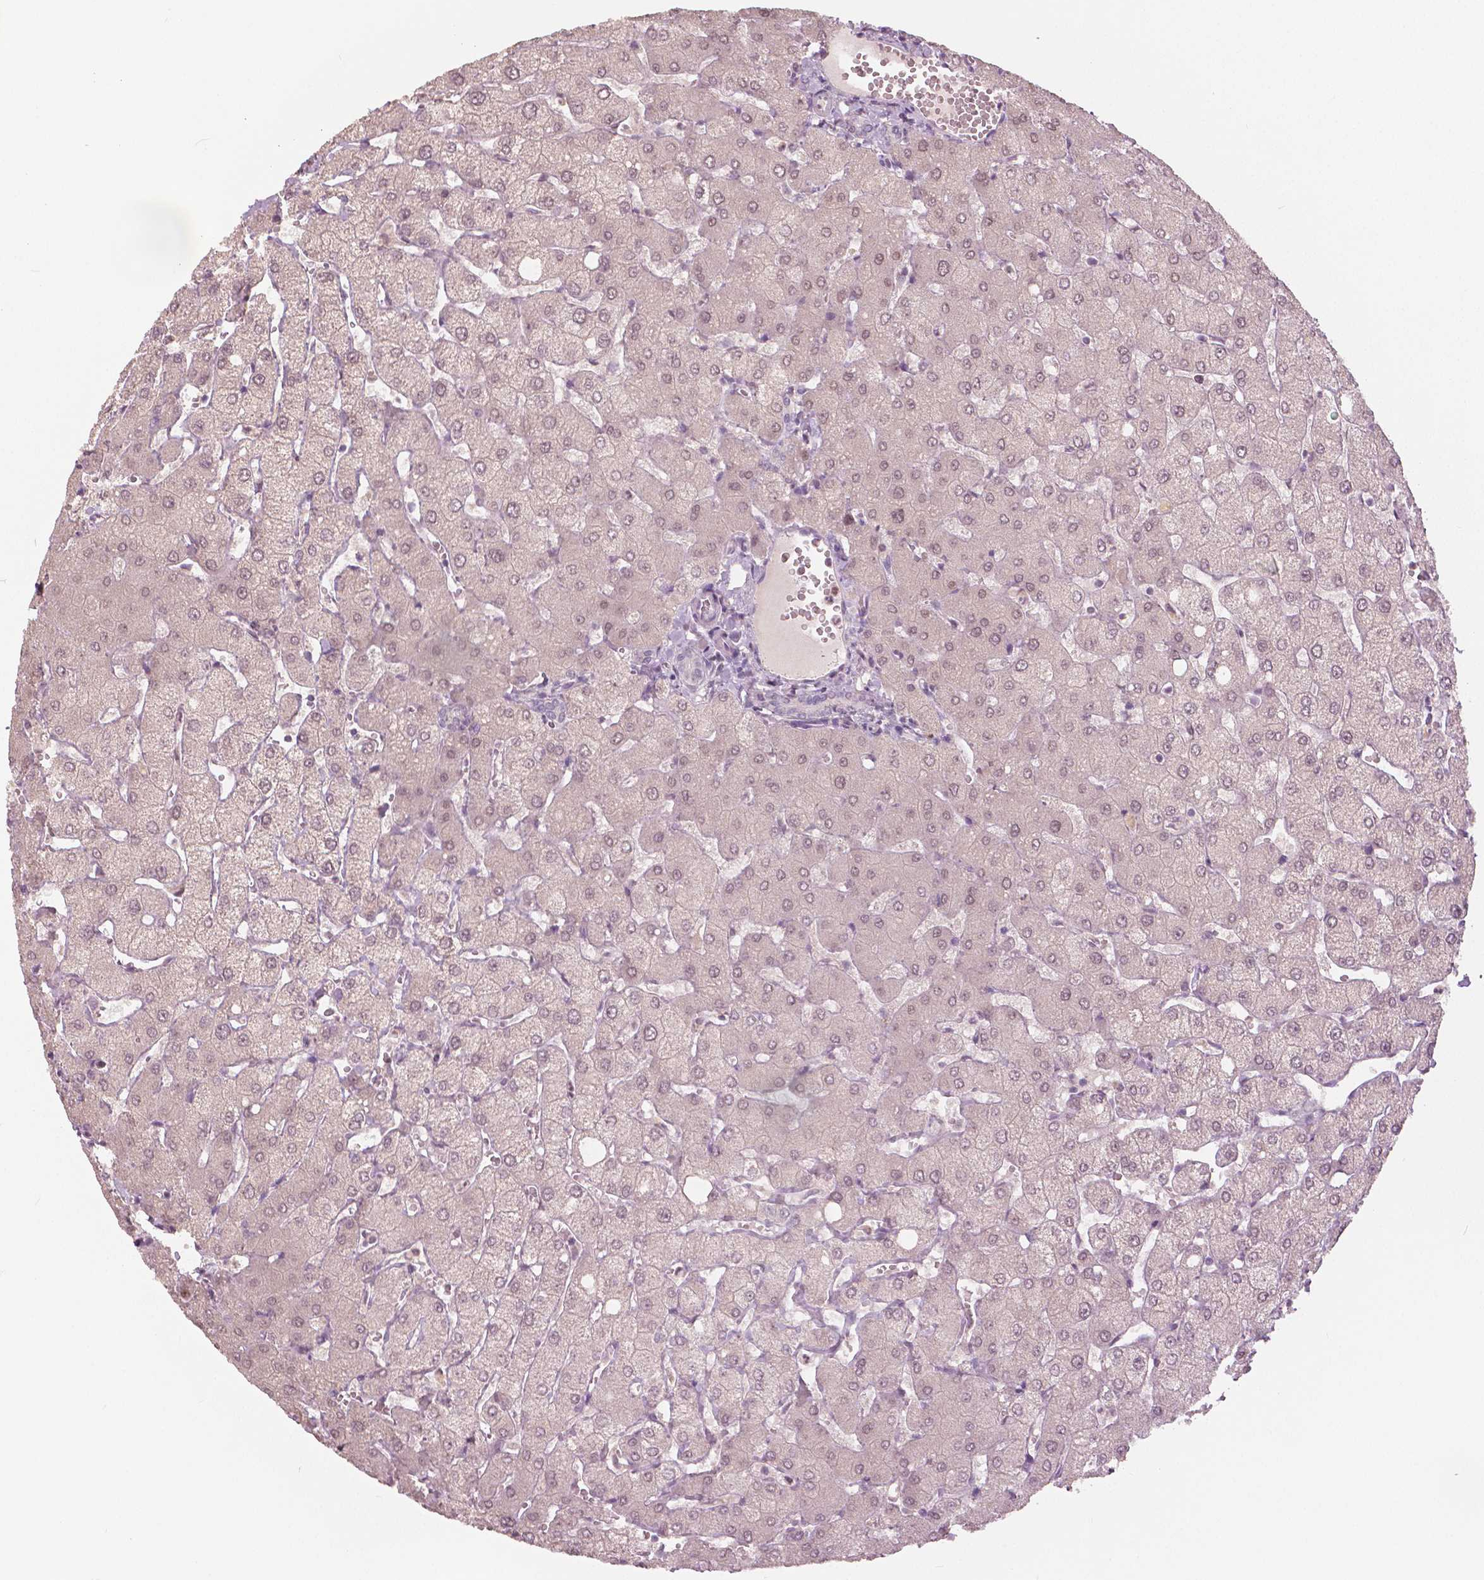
{"staining": {"intensity": "negative", "quantity": "none", "location": "none"}, "tissue": "liver", "cell_type": "Cholangiocytes", "image_type": "normal", "snomed": [{"axis": "morphology", "description": "Normal tissue, NOS"}, {"axis": "topography", "description": "Liver"}], "caption": "High magnification brightfield microscopy of benign liver stained with DAB (3,3'-diaminobenzidine) (brown) and counterstained with hematoxylin (blue): cholangiocytes show no significant expression. (DAB (3,3'-diaminobenzidine) immunohistochemistry (IHC), high magnification).", "gene": "NANOG", "patient": {"sex": "female", "age": 54}}